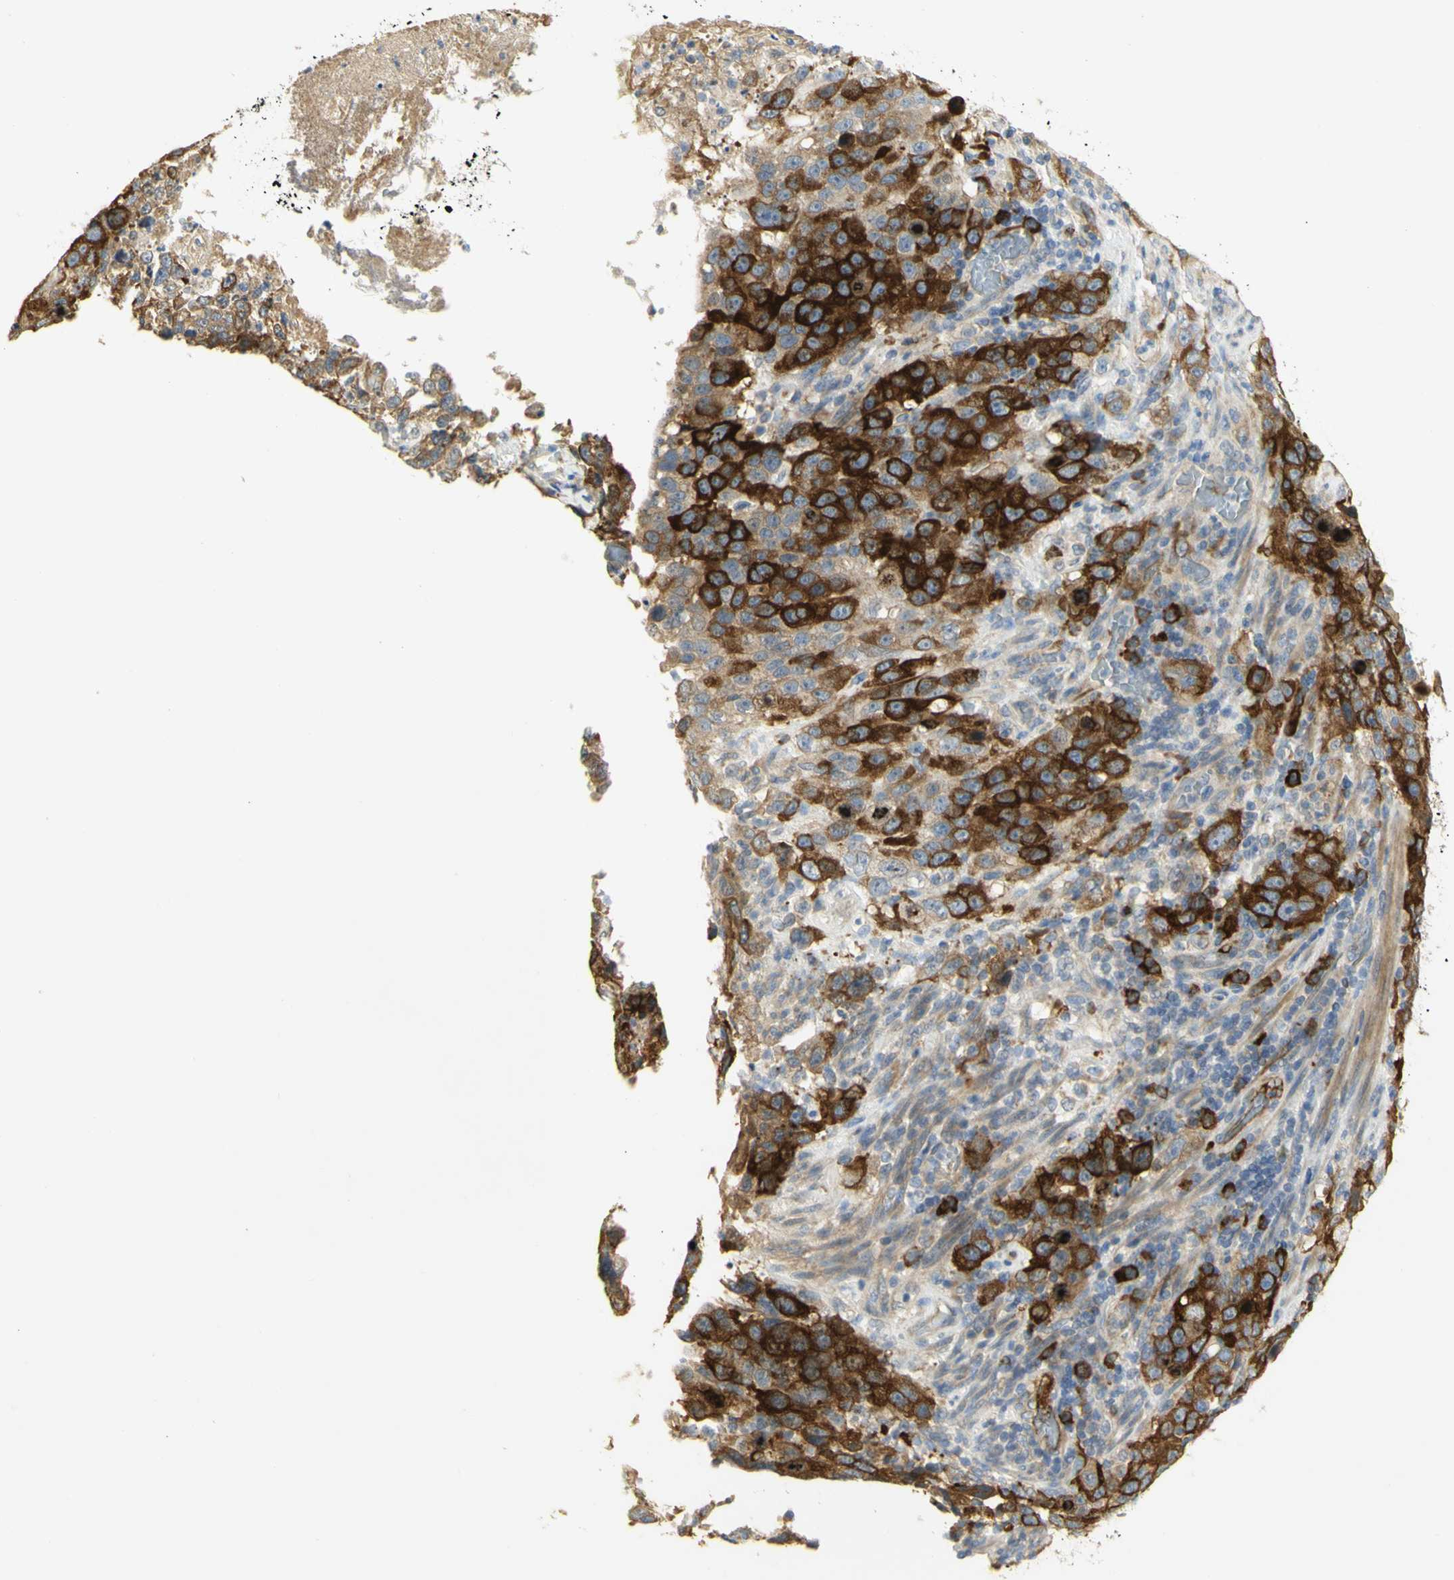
{"staining": {"intensity": "strong", "quantity": ">75%", "location": "cytoplasmic/membranous"}, "tissue": "stomach cancer", "cell_type": "Tumor cells", "image_type": "cancer", "snomed": [{"axis": "morphology", "description": "Normal tissue, NOS"}, {"axis": "morphology", "description": "Adenocarcinoma, NOS"}, {"axis": "topography", "description": "Stomach"}], "caption": "Tumor cells reveal high levels of strong cytoplasmic/membranous staining in about >75% of cells in stomach cancer (adenocarcinoma). The staining was performed using DAB (3,3'-diaminobenzidine), with brown indicating positive protein expression. Nuclei are stained blue with hematoxylin.", "gene": "KIF11", "patient": {"sex": "male", "age": 48}}